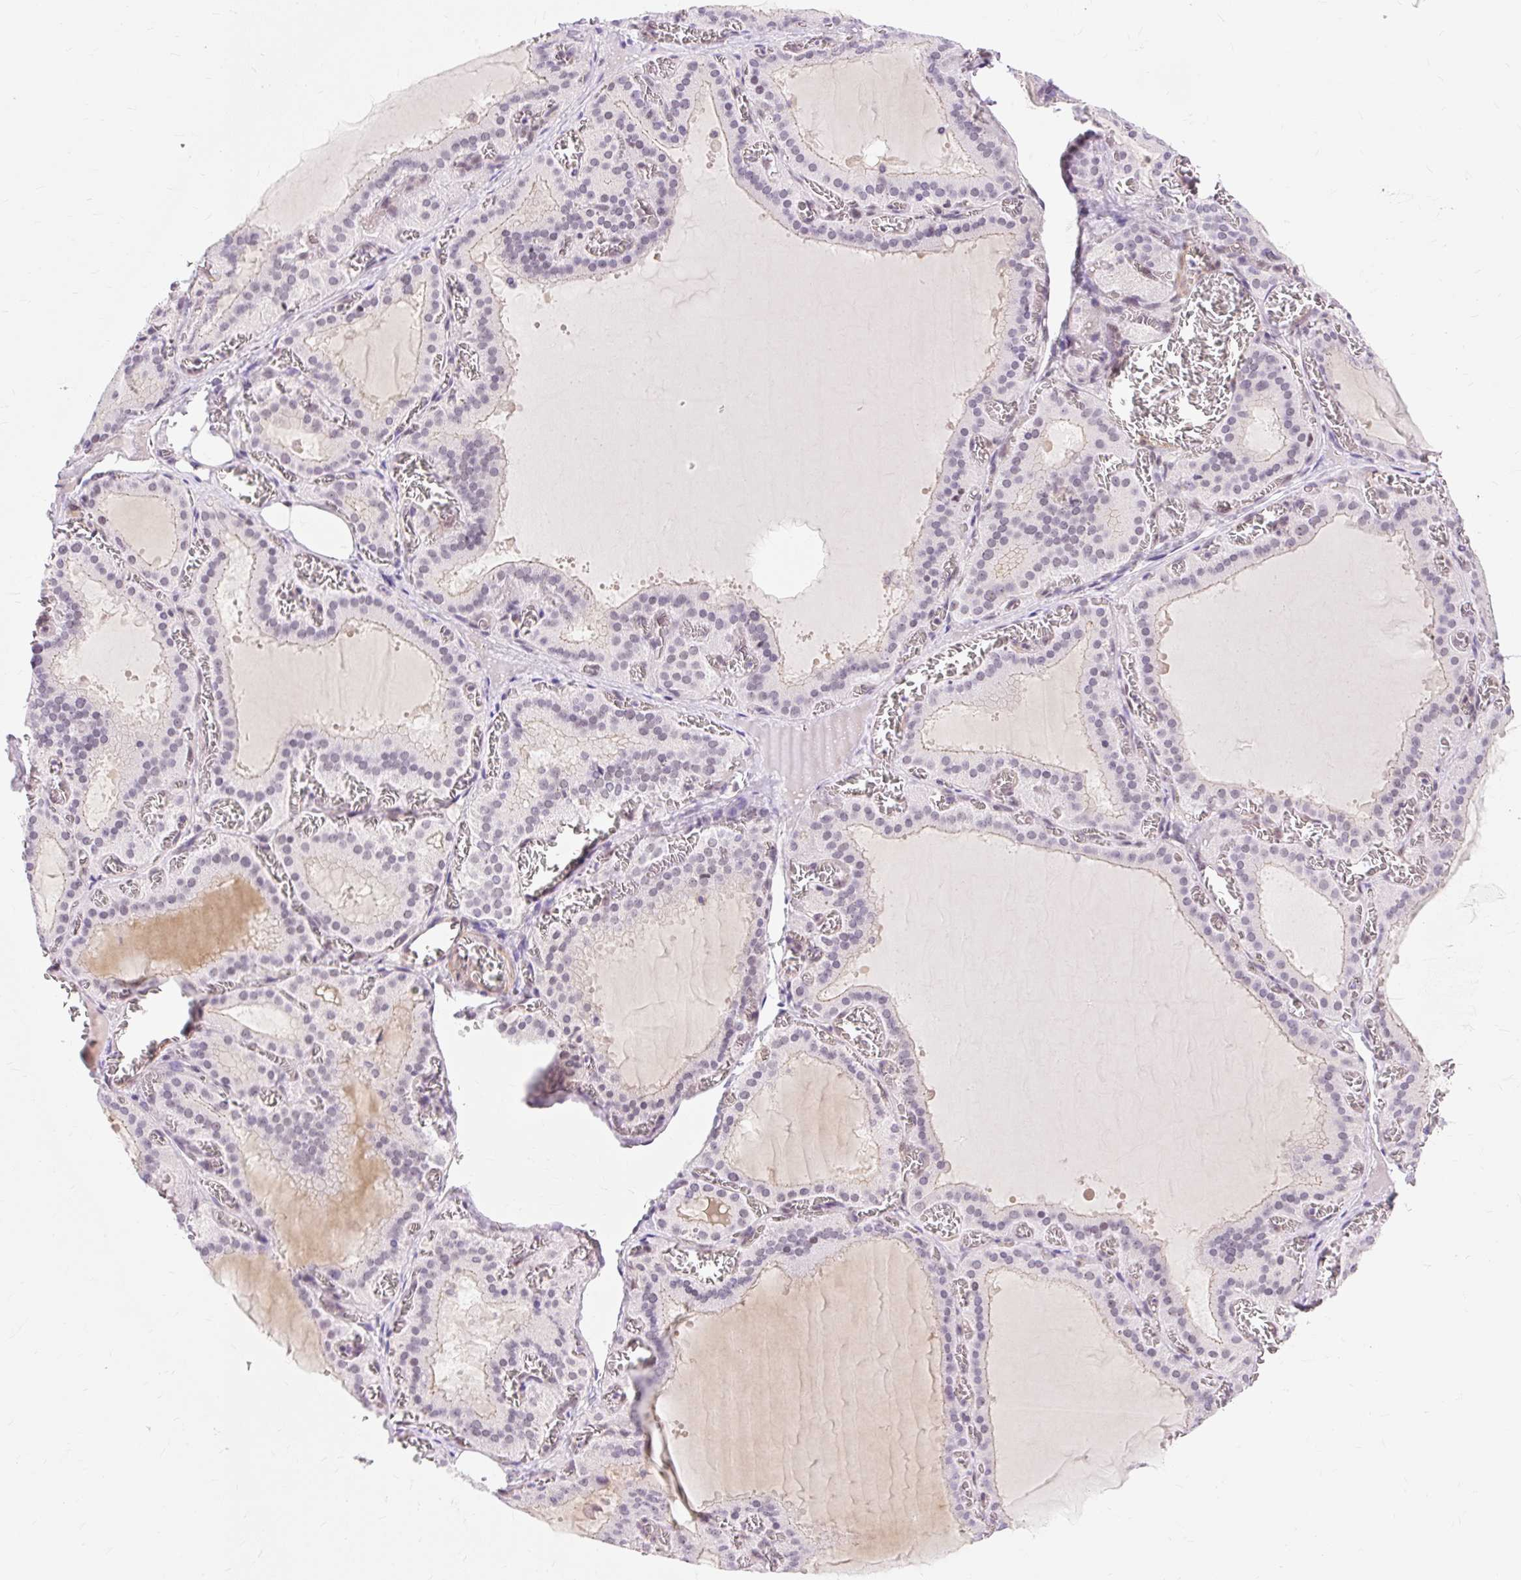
{"staining": {"intensity": "weak", "quantity": "25%-75%", "location": "nuclear"}, "tissue": "thyroid gland", "cell_type": "Glandular cells", "image_type": "normal", "snomed": [{"axis": "morphology", "description": "Normal tissue, NOS"}, {"axis": "topography", "description": "Thyroid gland"}], "caption": "Approximately 25%-75% of glandular cells in benign thyroid gland reveal weak nuclear protein positivity as visualized by brown immunohistochemical staining.", "gene": "OBP2A", "patient": {"sex": "female", "age": 30}}